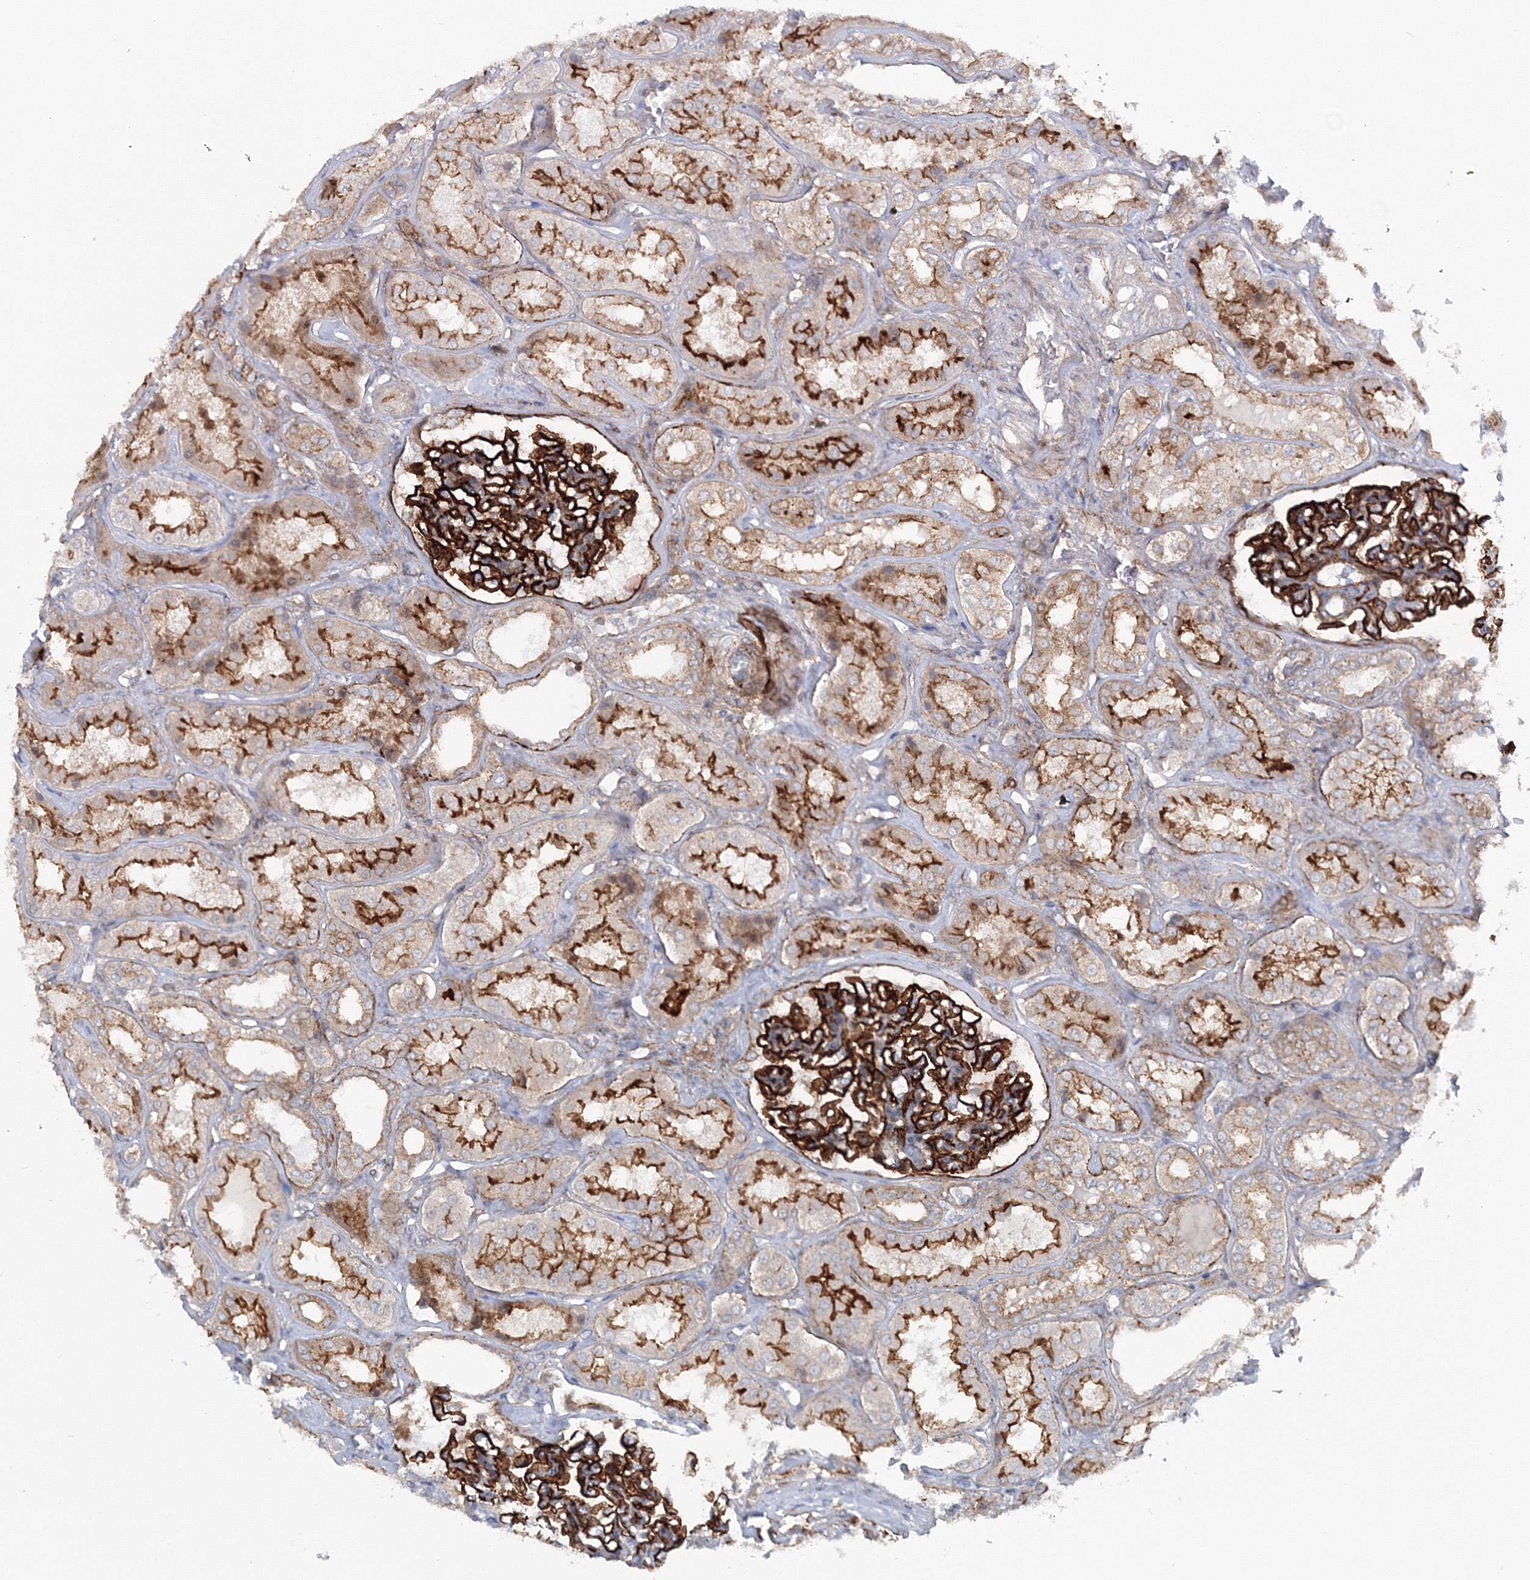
{"staining": {"intensity": "strong", "quantity": ">75%", "location": "cytoplasmic/membranous"}, "tissue": "kidney", "cell_type": "Cells in glomeruli", "image_type": "normal", "snomed": [{"axis": "morphology", "description": "Normal tissue, NOS"}, {"axis": "topography", "description": "Kidney"}], "caption": "A high amount of strong cytoplasmic/membranous positivity is seen in about >75% of cells in glomeruli in benign kidney.", "gene": "GGA2", "patient": {"sex": "female", "age": 56}}